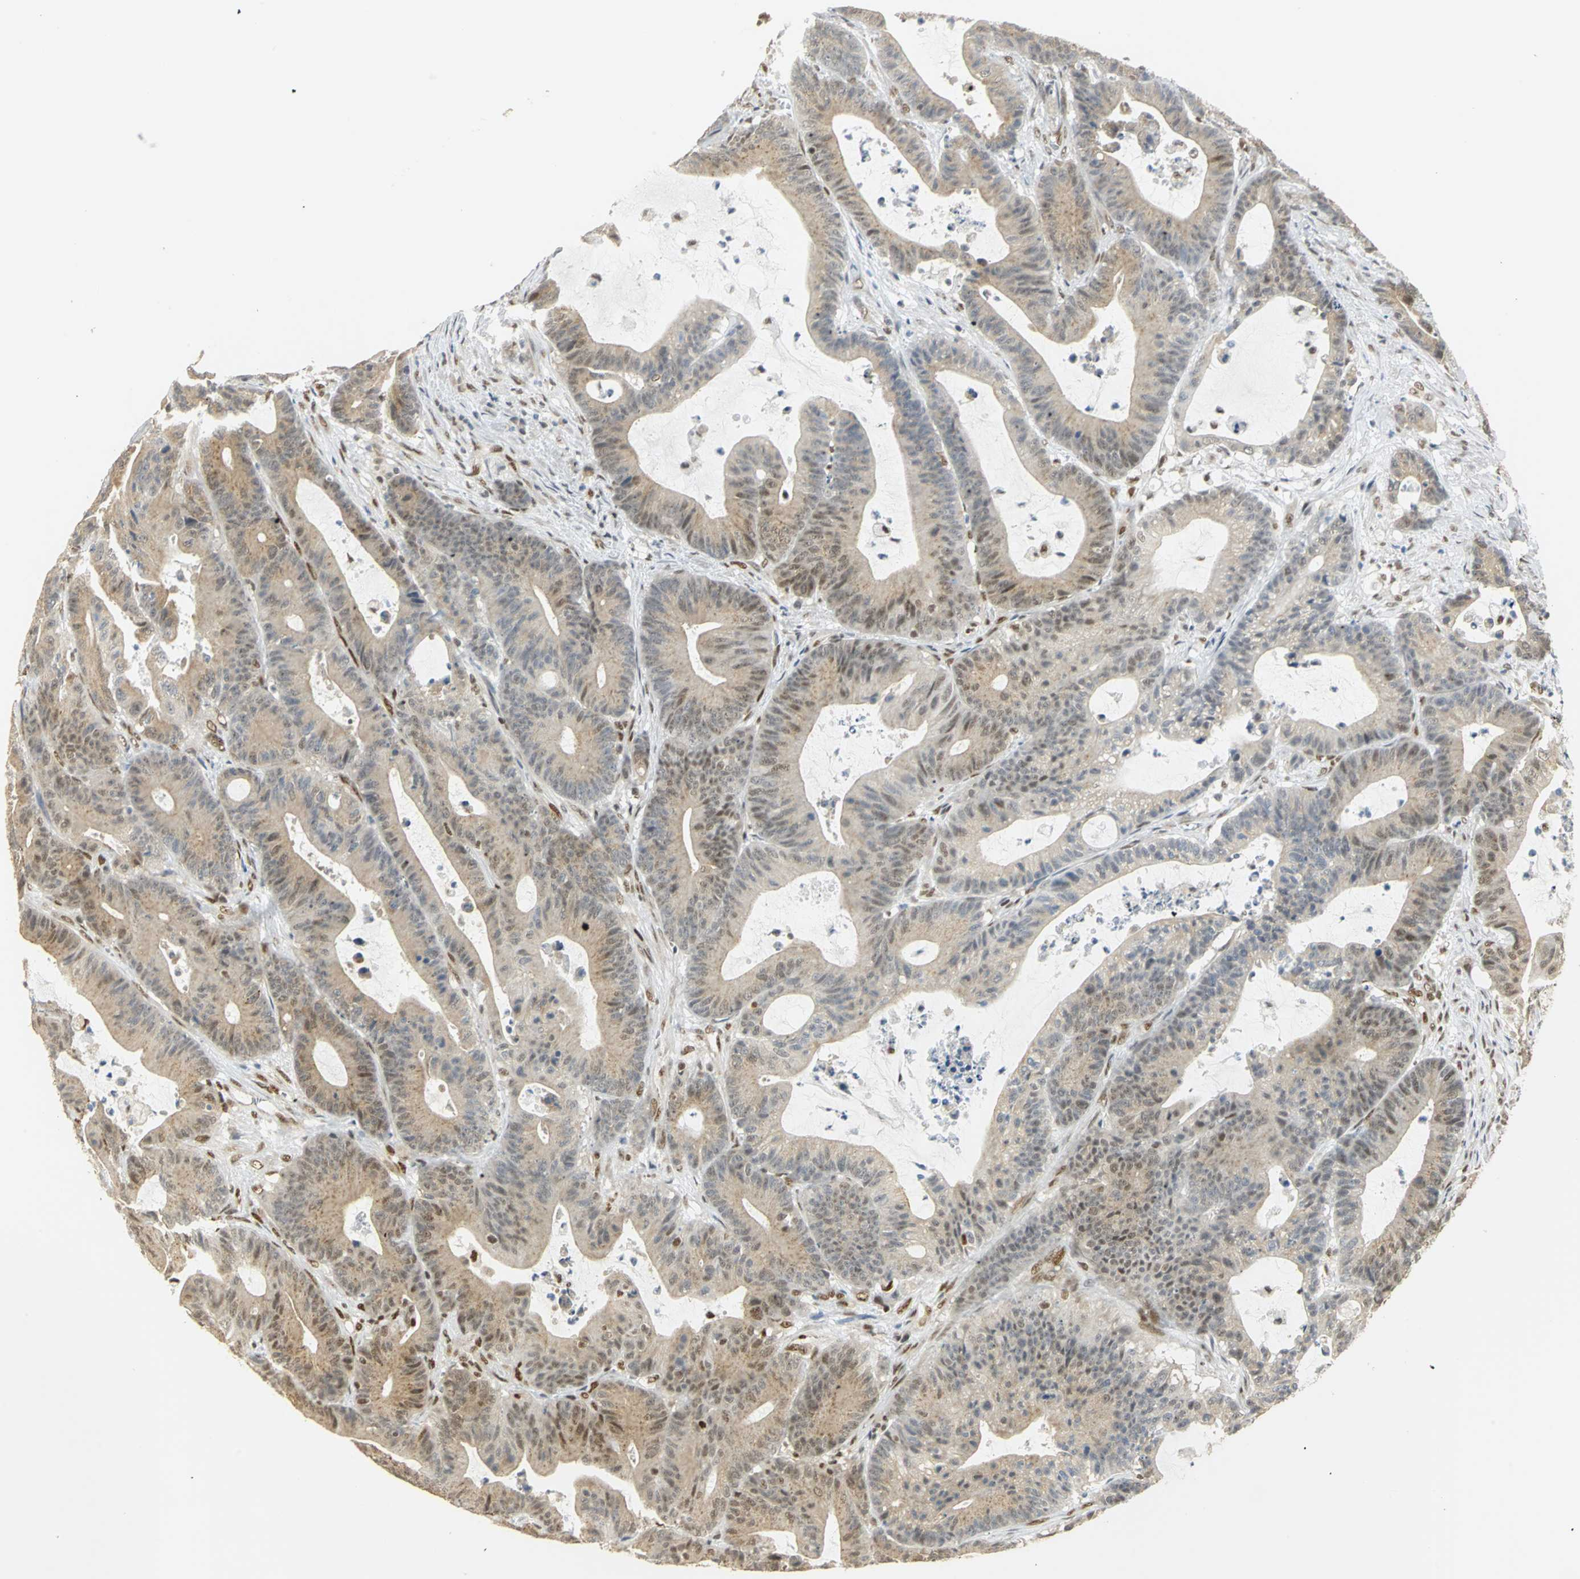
{"staining": {"intensity": "weak", "quantity": "25%-75%", "location": "cytoplasmic/membranous,nuclear"}, "tissue": "colorectal cancer", "cell_type": "Tumor cells", "image_type": "cancer", "snomed": [{"axis": "morphology", "description": "Adenocarcinoma, NOS"}, {"axis": "topography", "description": "Colon"}], "caption": "DAB (3,3'-diaminobenzidine) immunohistochemical staining of colorectal cancer (adenocarcinoma) reveals weak cytoplasmic/membranous and nuclear protein staining in approximately 25%-75% of tumor cells.", "gene": "DDX5", "patient": {"sex": "female", "age": 84}}